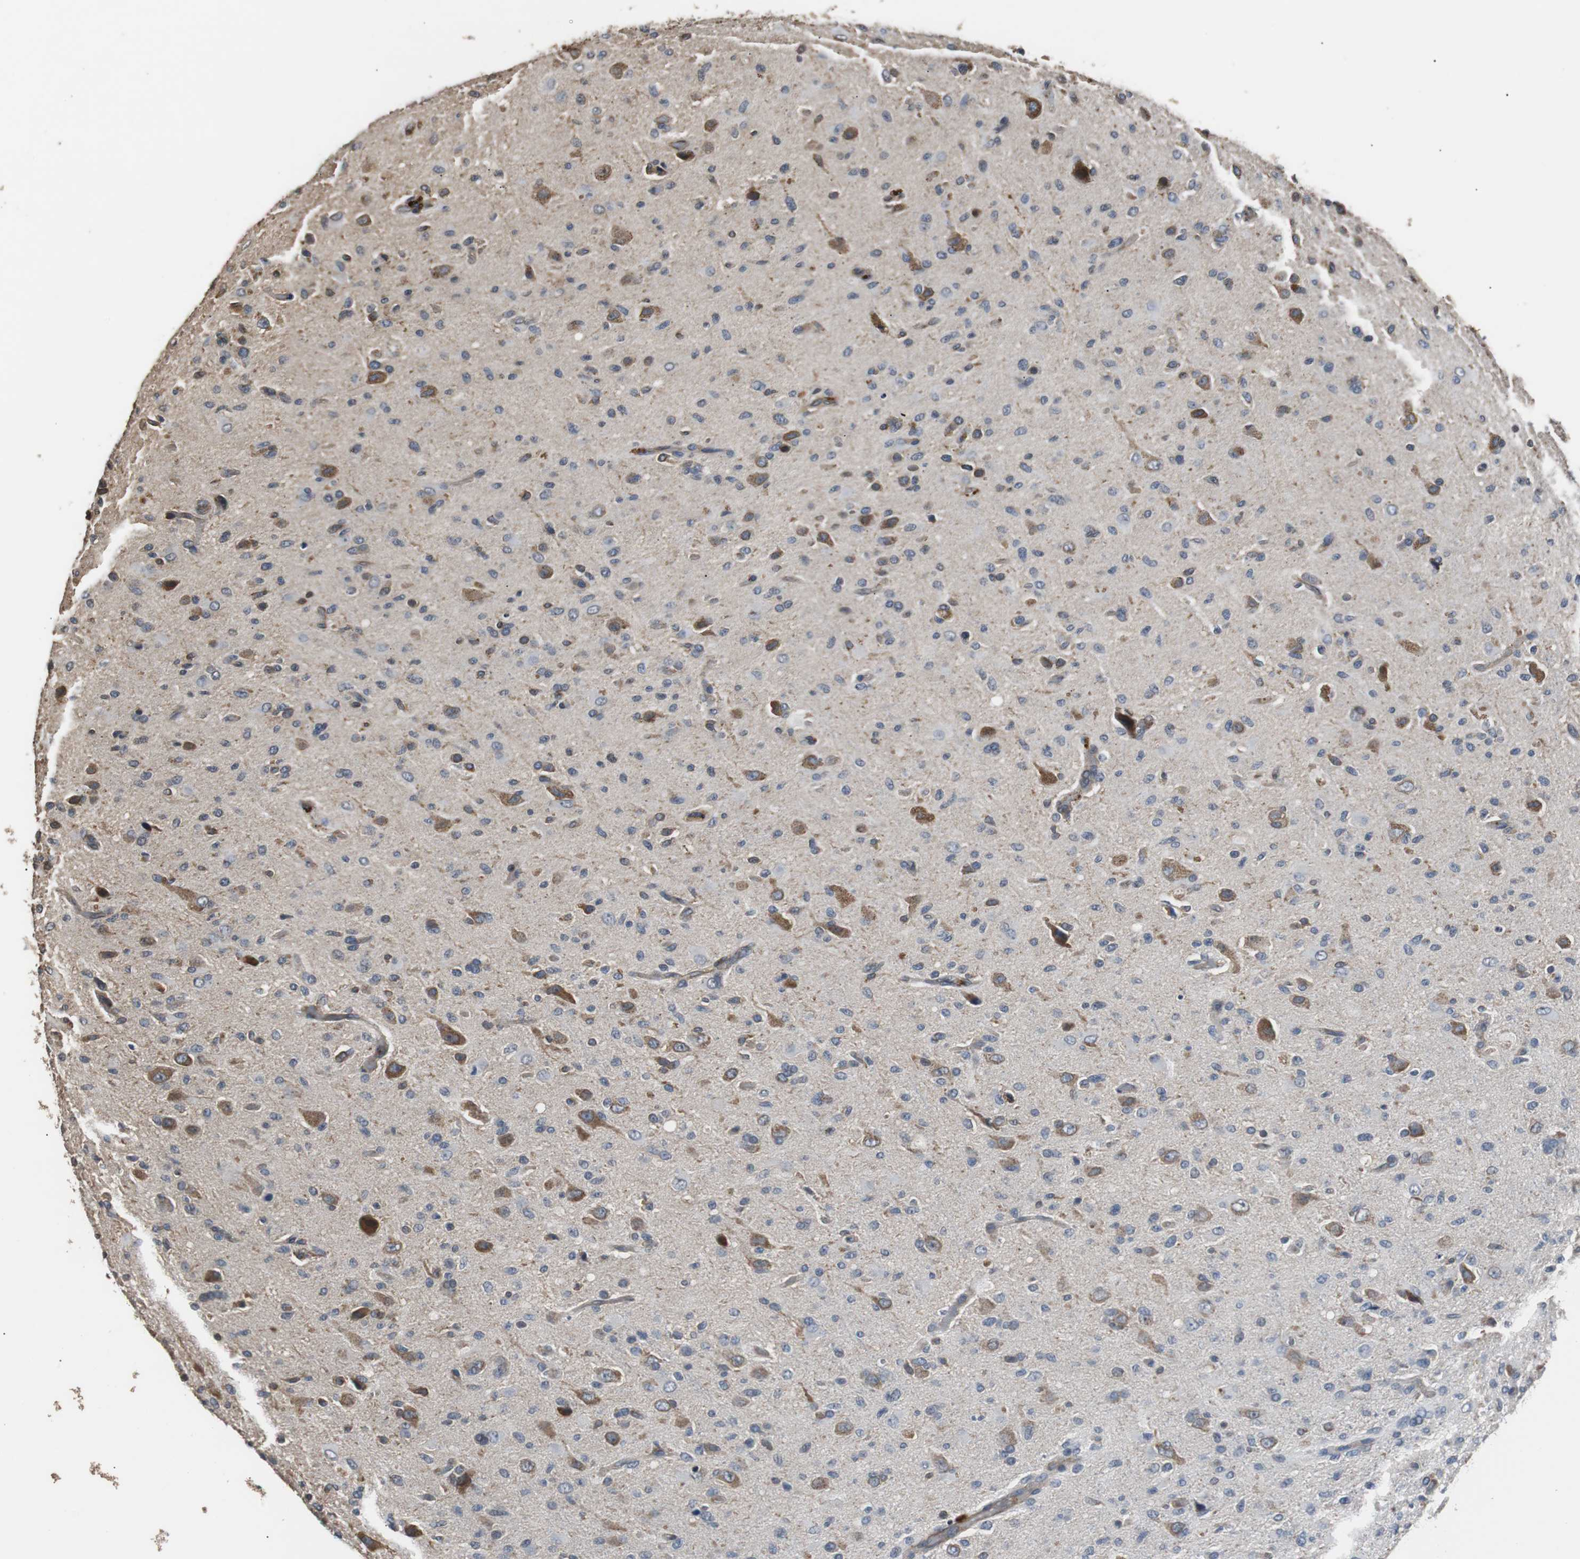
{"staining": {"intensity": "moderate", "quantity": "25%-75%", "location": "cytoplasmic/membranous"}, "tissue": "glioma", "cell_type": "Tumor cells", "image_type": "cancer", "snomed": [{"axis": "morphology", "description": "Glioma, malignant, High grade"}, {"axis": "topography", "description": "Brain"}], "caption": "Glioma stained with immunohistochemistry (IHC) reveals moderate cytoplasmic/membranous positivity in approximately 25%-75% of tumor cells.", "gene": "PITRM1", "patient": {"sex": "male", "age": 71}}